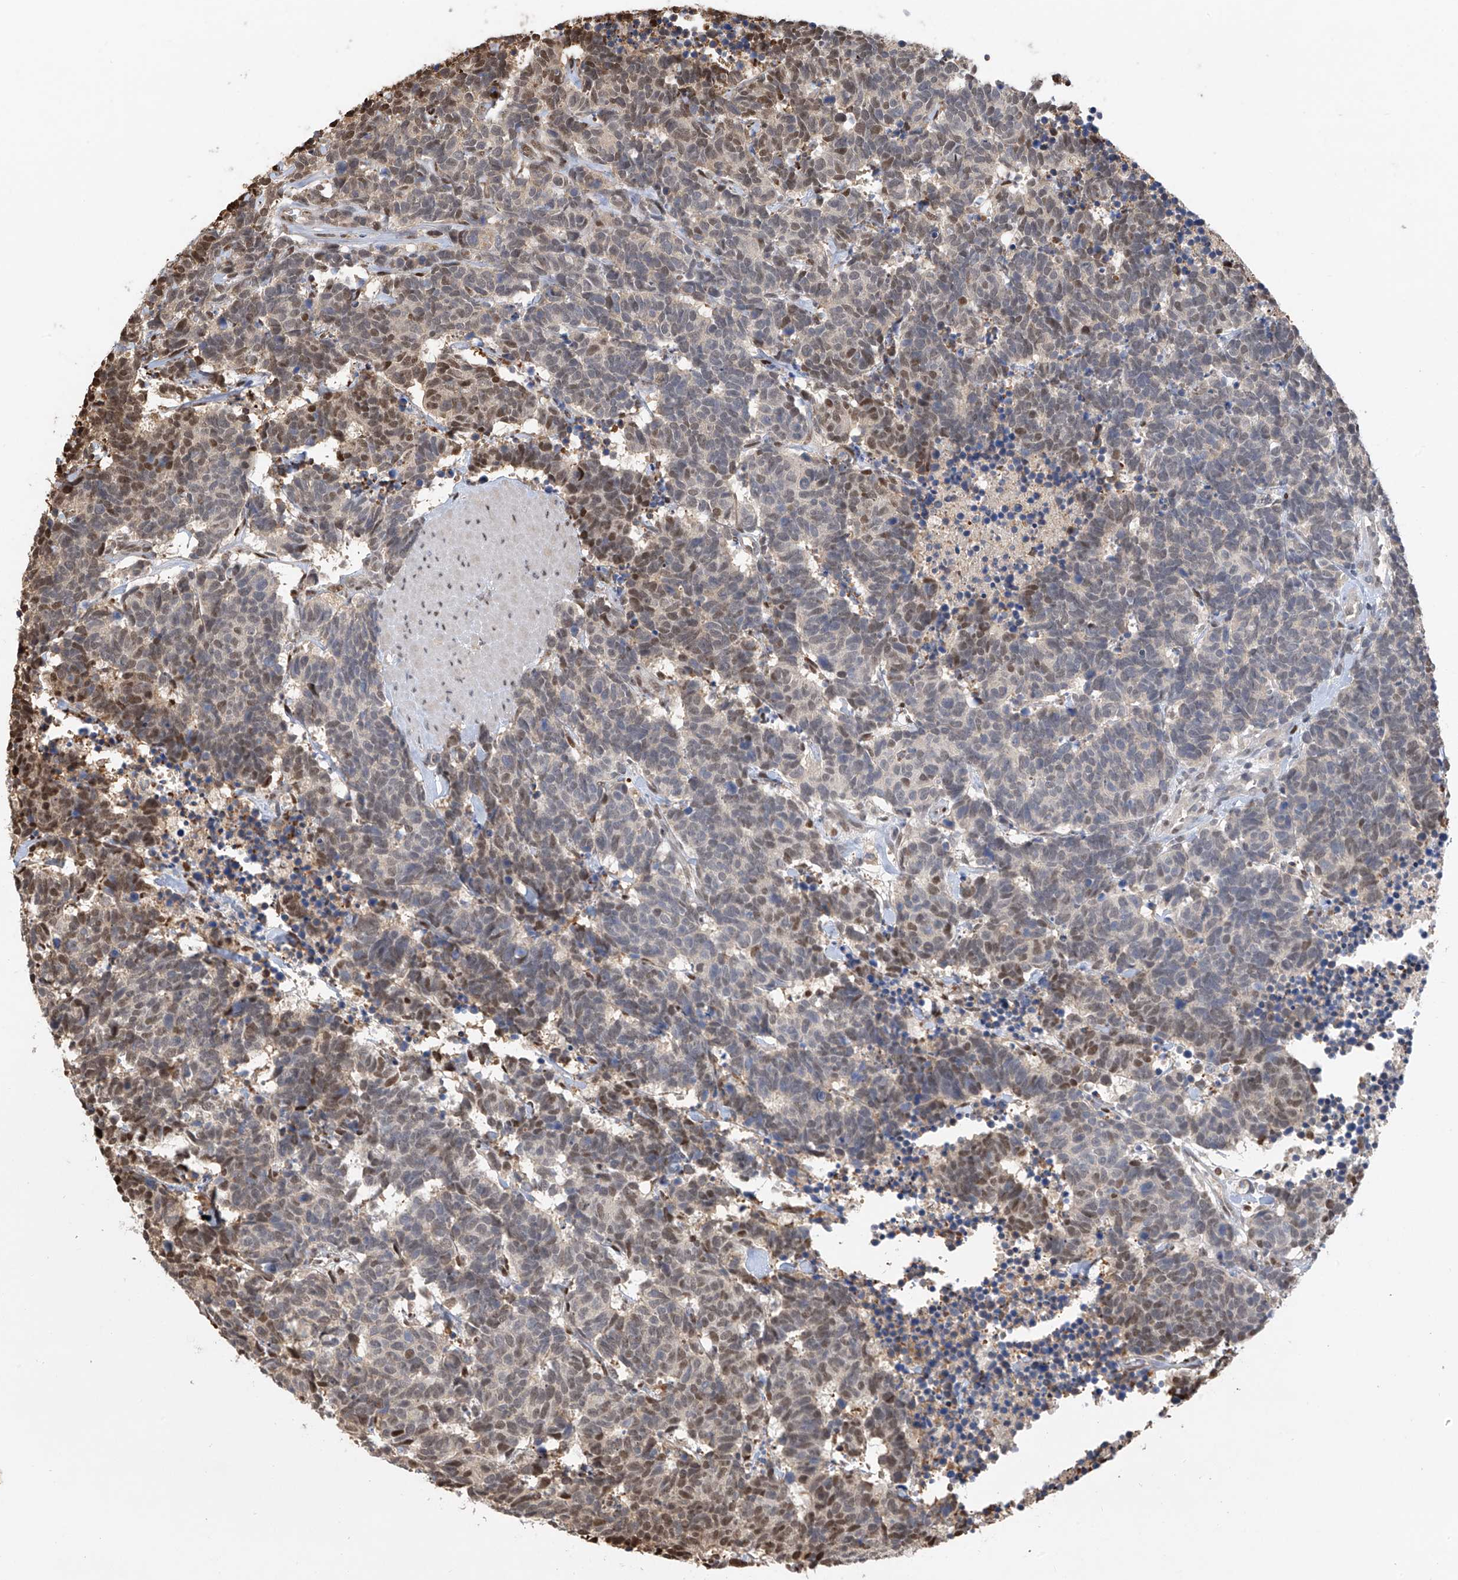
{"staining": {"intensity": "moderate", "quantity": "<25%", "location": "nuclear"}, "tissue": "carcinoid", "cell_type": "Tumor cells", "image_type": "cancer", "snomed": [{"axis": "morphology", "description": "Carcinoma, NOS"}, {"axis": "morphology", "description": "Carcinoid, malignant, NOS"}, {"axis": "topography", "description": "Urinary bladder"}], "caption": "Protein staining reveals moderate nuclear staining in about <25% of tumor cells in carcinoma. (Stains: DAB in brown, nuclei in blue, Microscopy: brightfield microscopy at high magnification).", "gene": "PMM1", "patient": {"sex": "male", "age": 57}}